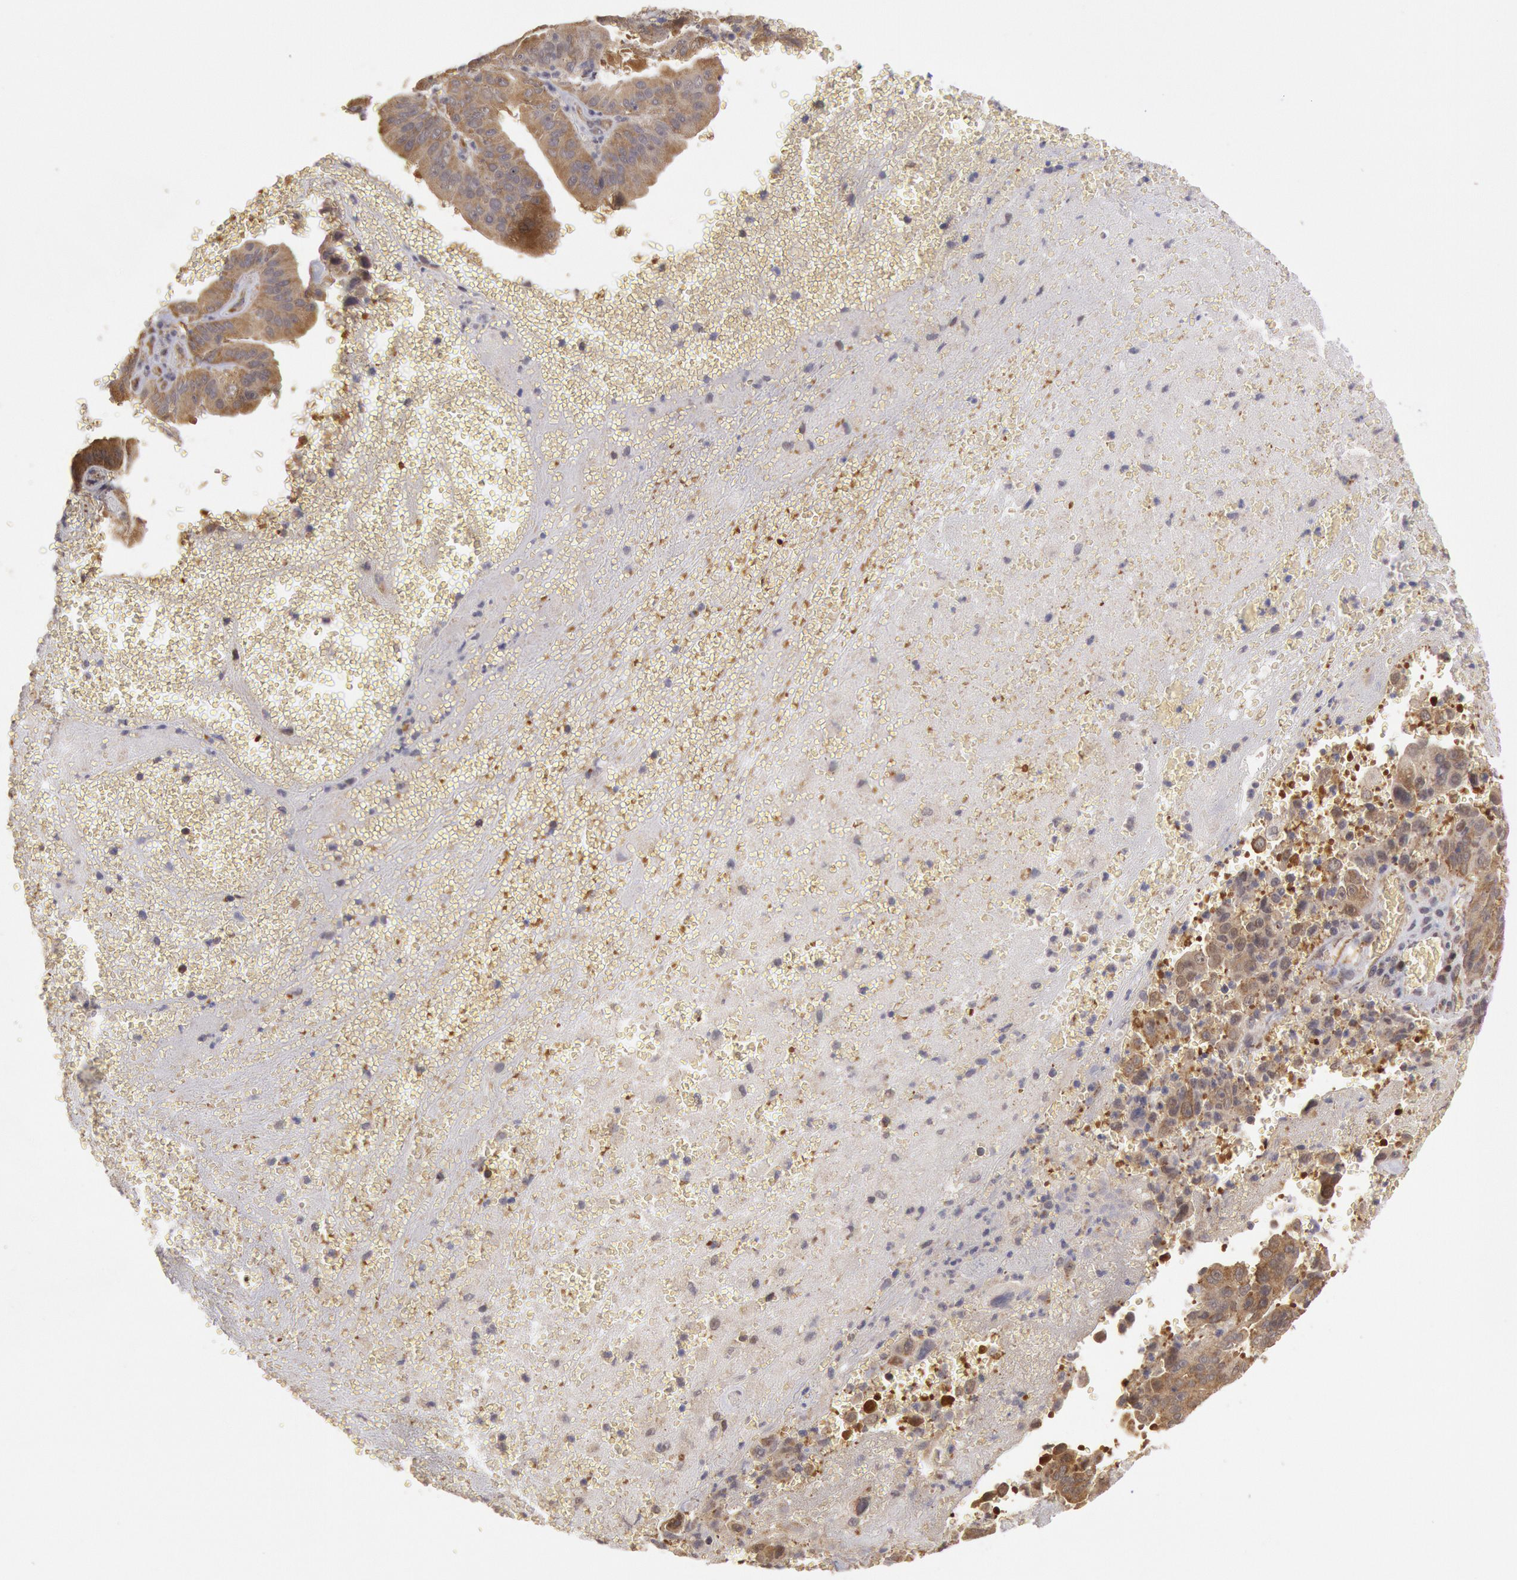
{"staining": {"intensity": "moderate", "quantity": ">75%", "location": "cytoplasmic/membranous"}, "tissue": "liver cancer", "cell_type": "Tumor cells", "image_type": "cancer", "snomed": [{"axis": "morphology", "description": "Cholangiocarcinoma"}, {"axis": "topography", "description": "Liver"}], "caption": "A medium amount of moderate cytoplasmic/membranous staining is seen in approximately >75% of tumor cells in liver cancer tissue. The protein of interest is stained brown, and the nuclei are stained in blue (DAB (3,3'-diaminobenzidine) IHC with brightfield microscopy, high magnification).", "gene": "USP14", "patient": {"sex": "female", "age": 79}}